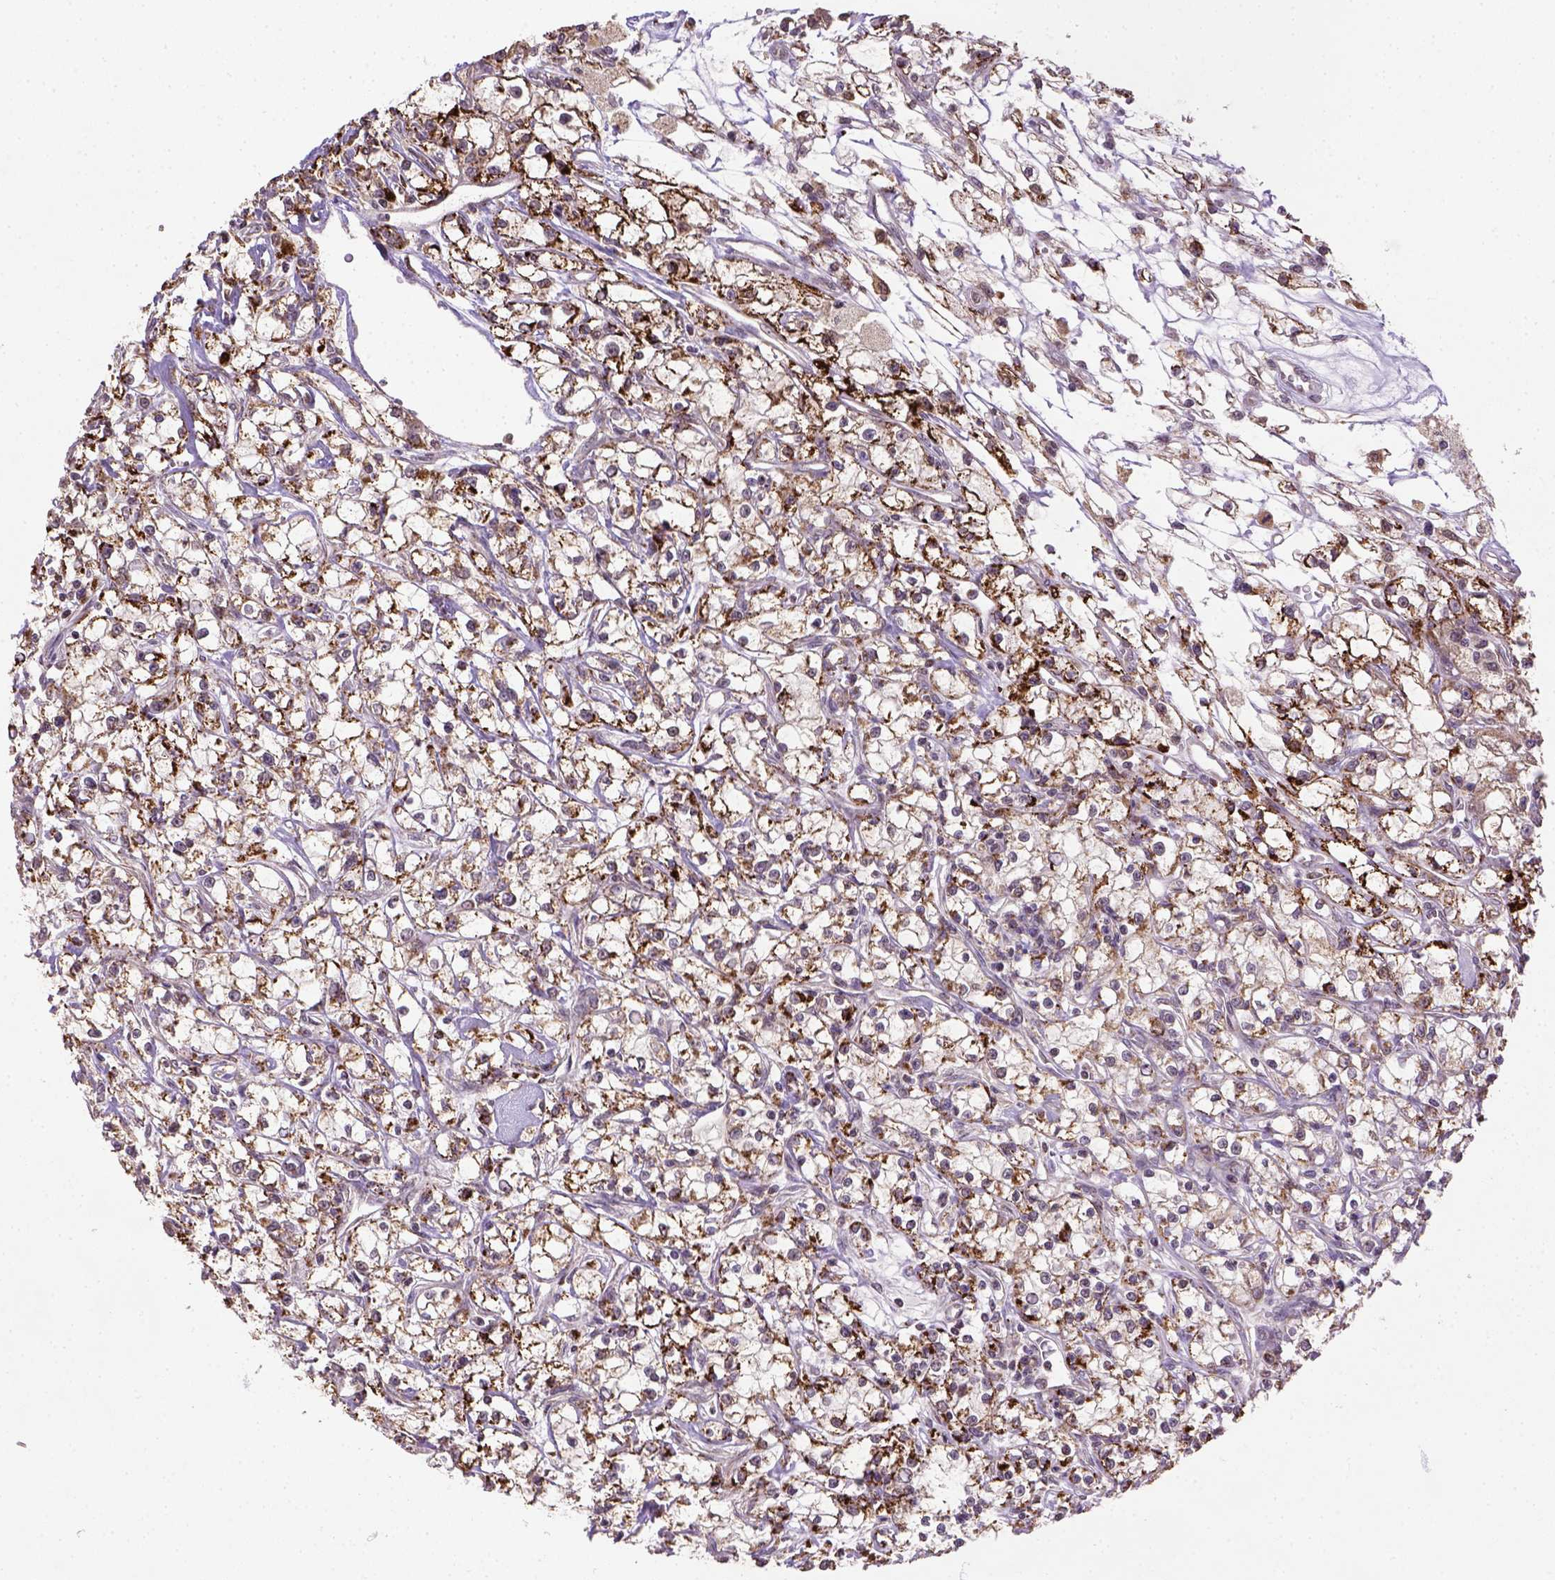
{"staining": {"intensity": "strong", "quantity": ">75%", "location": "cytoplasmic/membranous"}, "tissue": "renal cancer", "cell_type": "Tumor cells", "image_type": "cancer", "snomed": [{"axis": "morphology", "description": "Adenocarcinoma, NOS"}, {"axis": "topography", "description": "Kidney"}], "caption": "Tumor cells reveal strong cytoplasmic/membranous positivity in about >75% of cells in renal cancer.", "gene": "NUDT10", "patient": {"sex": "female", "age": 59}}